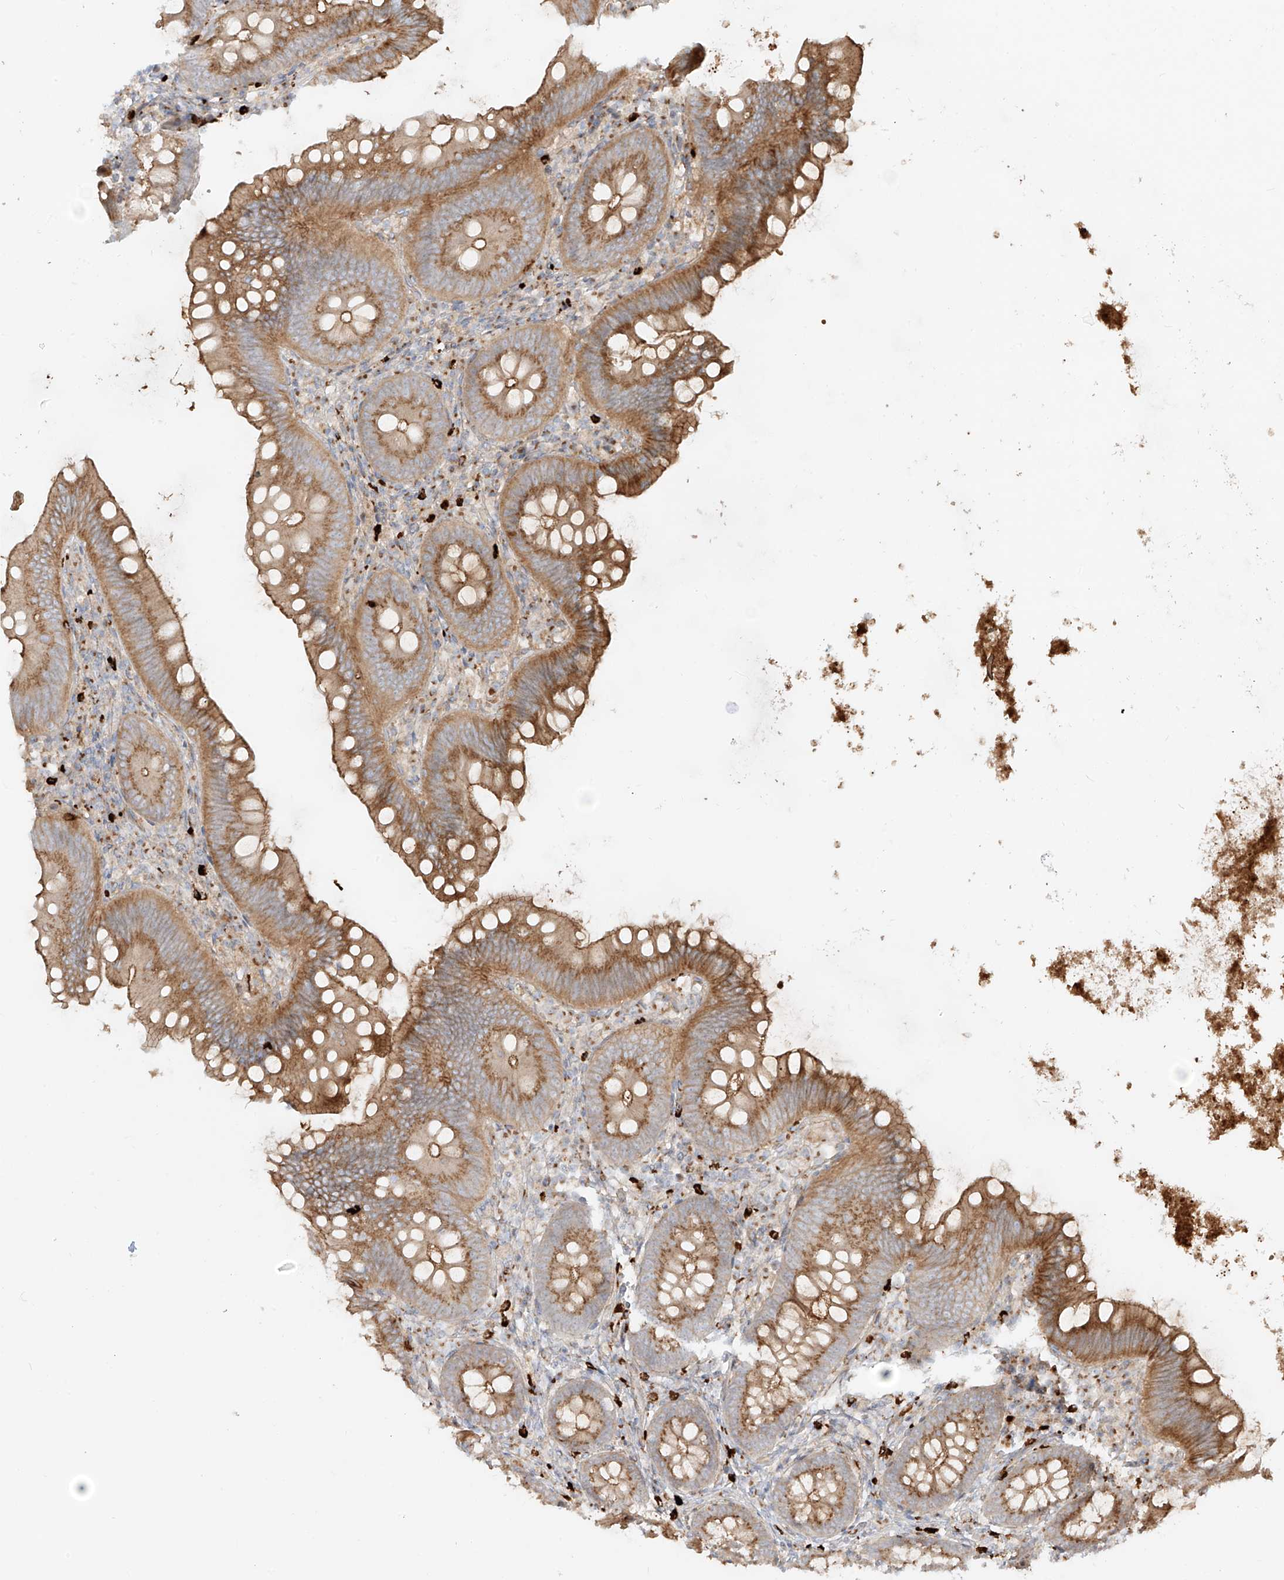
{"staining": {"intensity": "moderate", "quantity": ">75%", "location": "cytoplasmic/membranous"}, "tissue": "appendix", "cell_type": "Glandular cells", "image_type": "normal", "snomed": [{"axis": "morphology", "description": "Normal tissue, NOS"}, {"axis": "topography", "description": "Appendix"}], "caption": "Immunohistochemistry (IHC) image of benign human appendix stained for a protein (brown), which shows medium levels of moderate cytoplasmic/membranous staining in approximately >75% of glandular cells.", "gene": "ZNF287", "patient": {"sex": "female", "age": 62}}